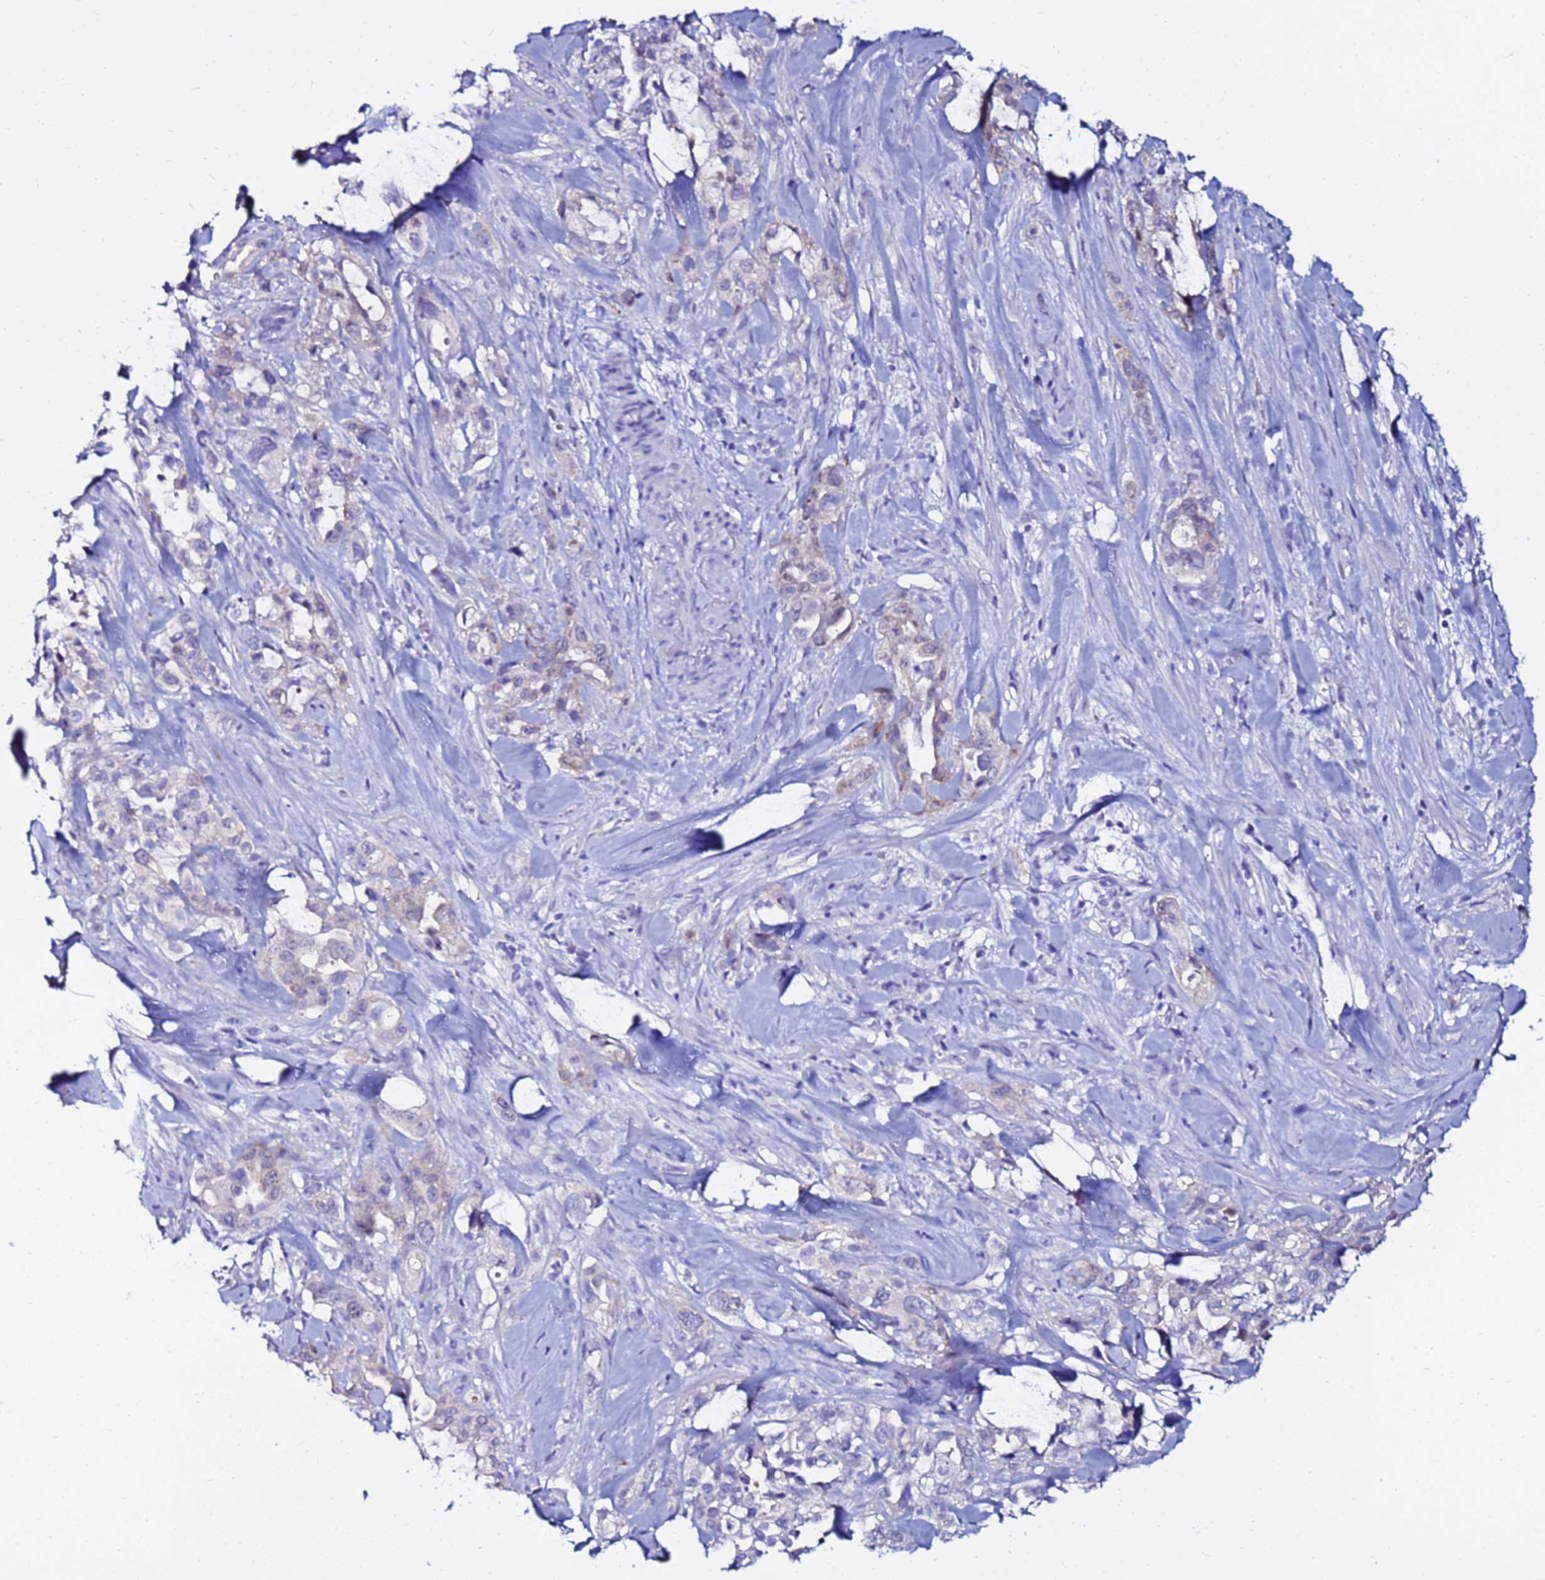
{"staining": {"intensity": "weak", "quantity": "<25%", "location": "cytoplasmic/membranous"}, "tissue": "pancreatic cancer", "cell_type": "Tumor cells", "image_type": "cancer", "snomed": [{"axis": "morphology", "description": "Adenocarcinoma, NOS"}, {"axis": "topography", "description": "Pancreas"}], "caption": "Protein analysis of adenocarcinoma (pancreatic) exhibits no significant staining in tumor cells.", "gene": "PPP1R14C", "patient": {"sex": "female", "age": 61}}